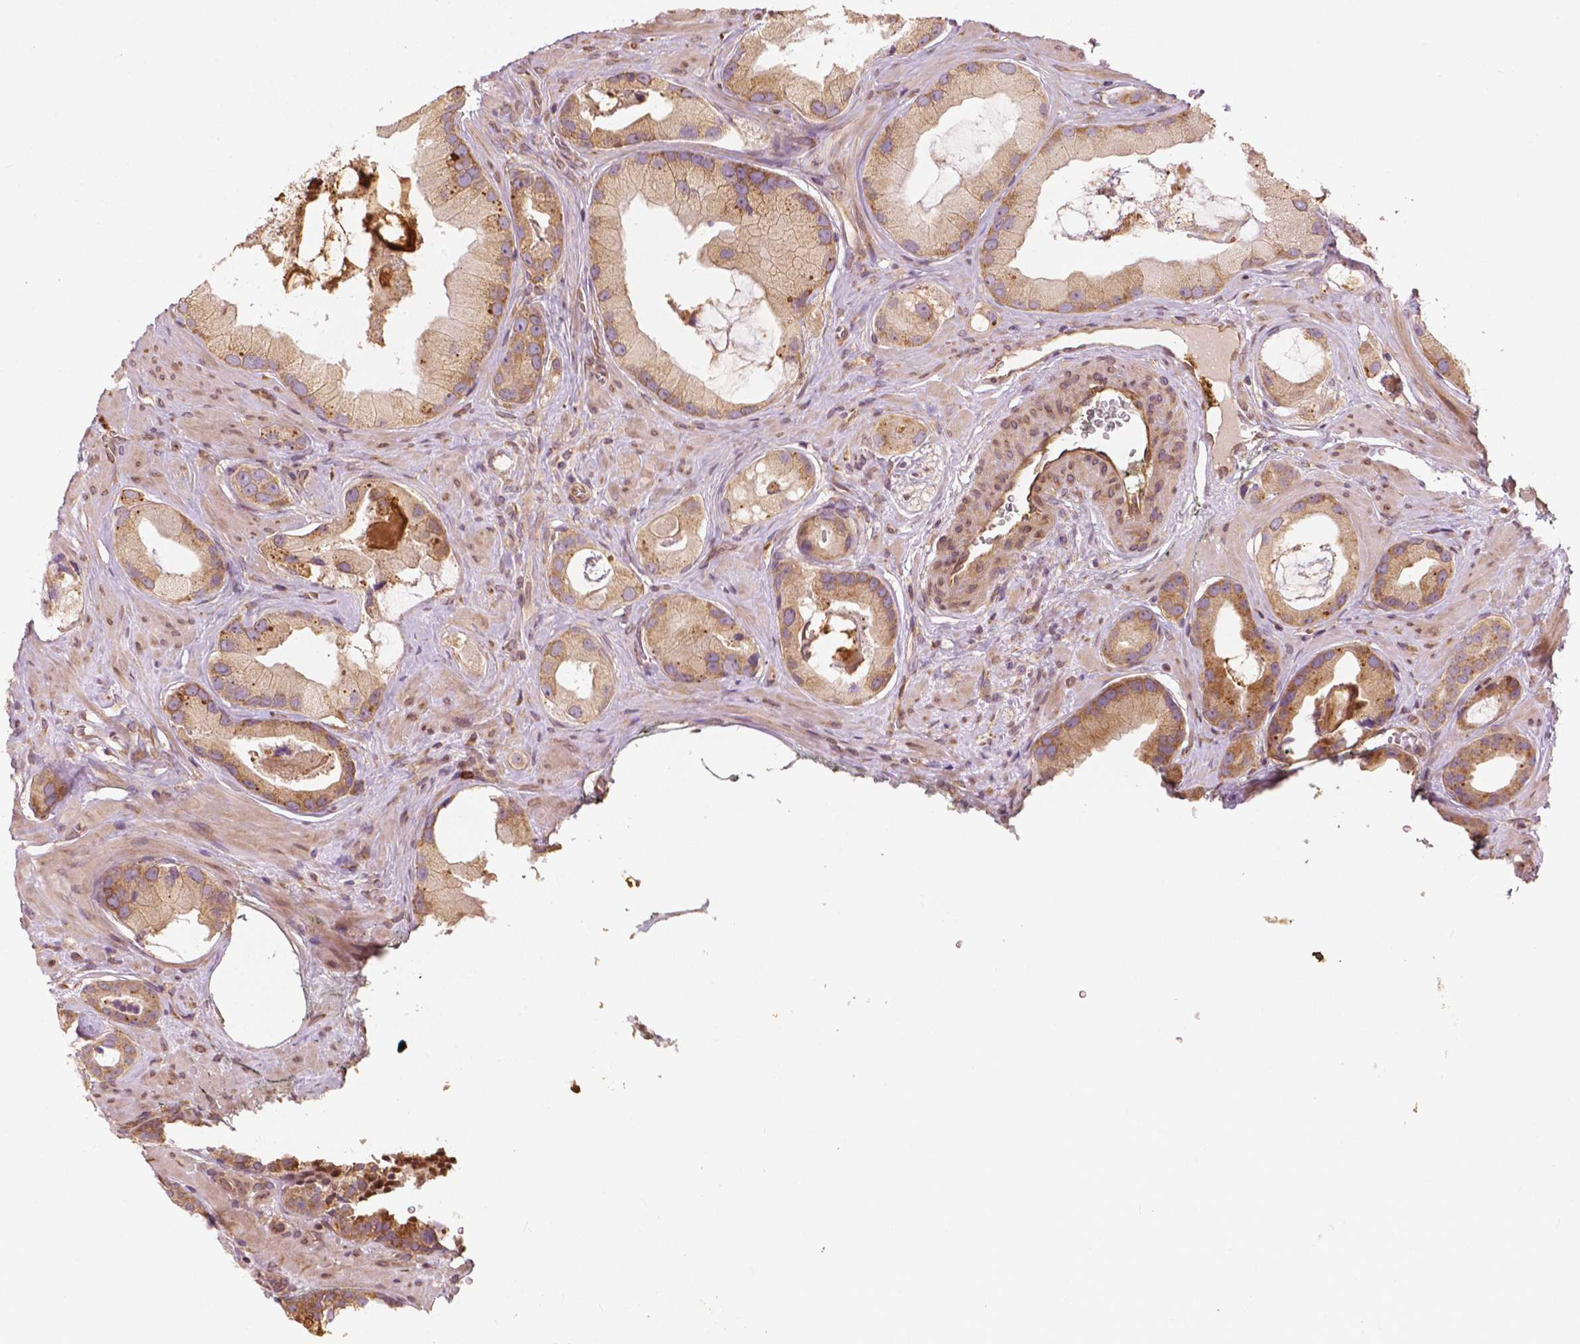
{"staining": {"intensity": "moderate", "quantity": ">75%", "location": "cytoplasmic/membranous"}, "tissue": "prostate cancer", "cell_type": "Tumor cells", "image_type": "cancer", "snomed": [{"axis": "morphology", "description": "Adenocarcinoma, Low grade"}, {"axis": "topography", "description": "Prostate"}], "caption": "An image showing moderate cytoplasmic/membranous expression in about >75% of tumor cells in adenocarcinoma (low-grade) (prostate), as visualized by brown immunohistochemical staining.", "gene": "G3BP1", "patient": {"sex": "male", "age": 62}}